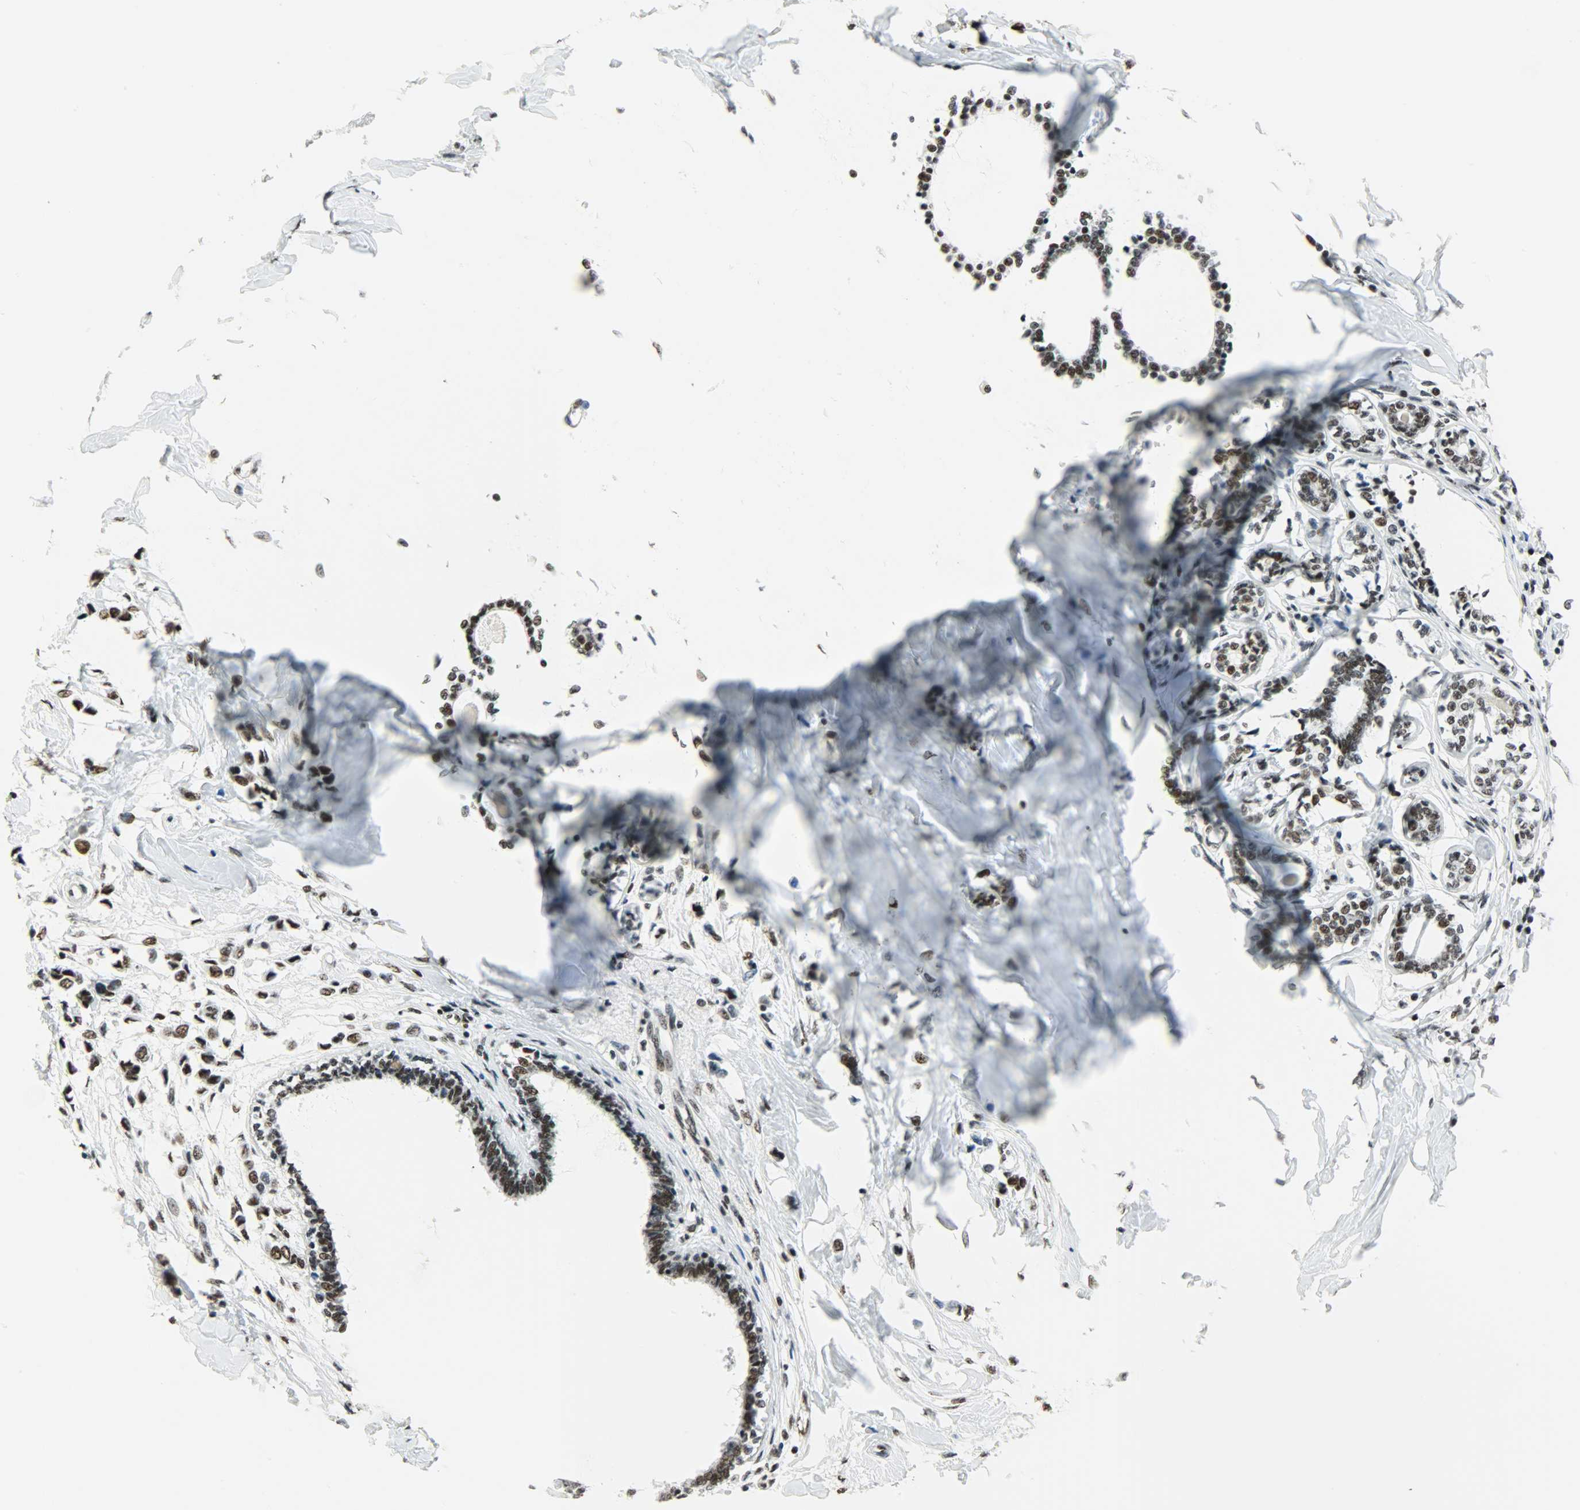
{"staining": {"intensity": "strong", "quantity": ">75%", "location": "nuclear"}, "tissue": "breast cancer", "cell_type": "Tumor cells", "image_type": "cancer", "snomed": [{"axis": "morphology", "description": "Lobular carcinoma"}, {"axis": "topography", "description": "Breast"}], "caption": "Immunohistochemistry staining of breast cancer, which demonstrates high levels of strong nuclear expression in approximately >75% of tumor cells indicating strong nuclear protein expression. The staining was performed using DAB (3,3'-diaminobenzidine) (brown) for protein detection and nuclei were counterstained in hematoxylin (blue).", "gene": "SNRPA", "patient": {"sex": "female", "age": 51}}